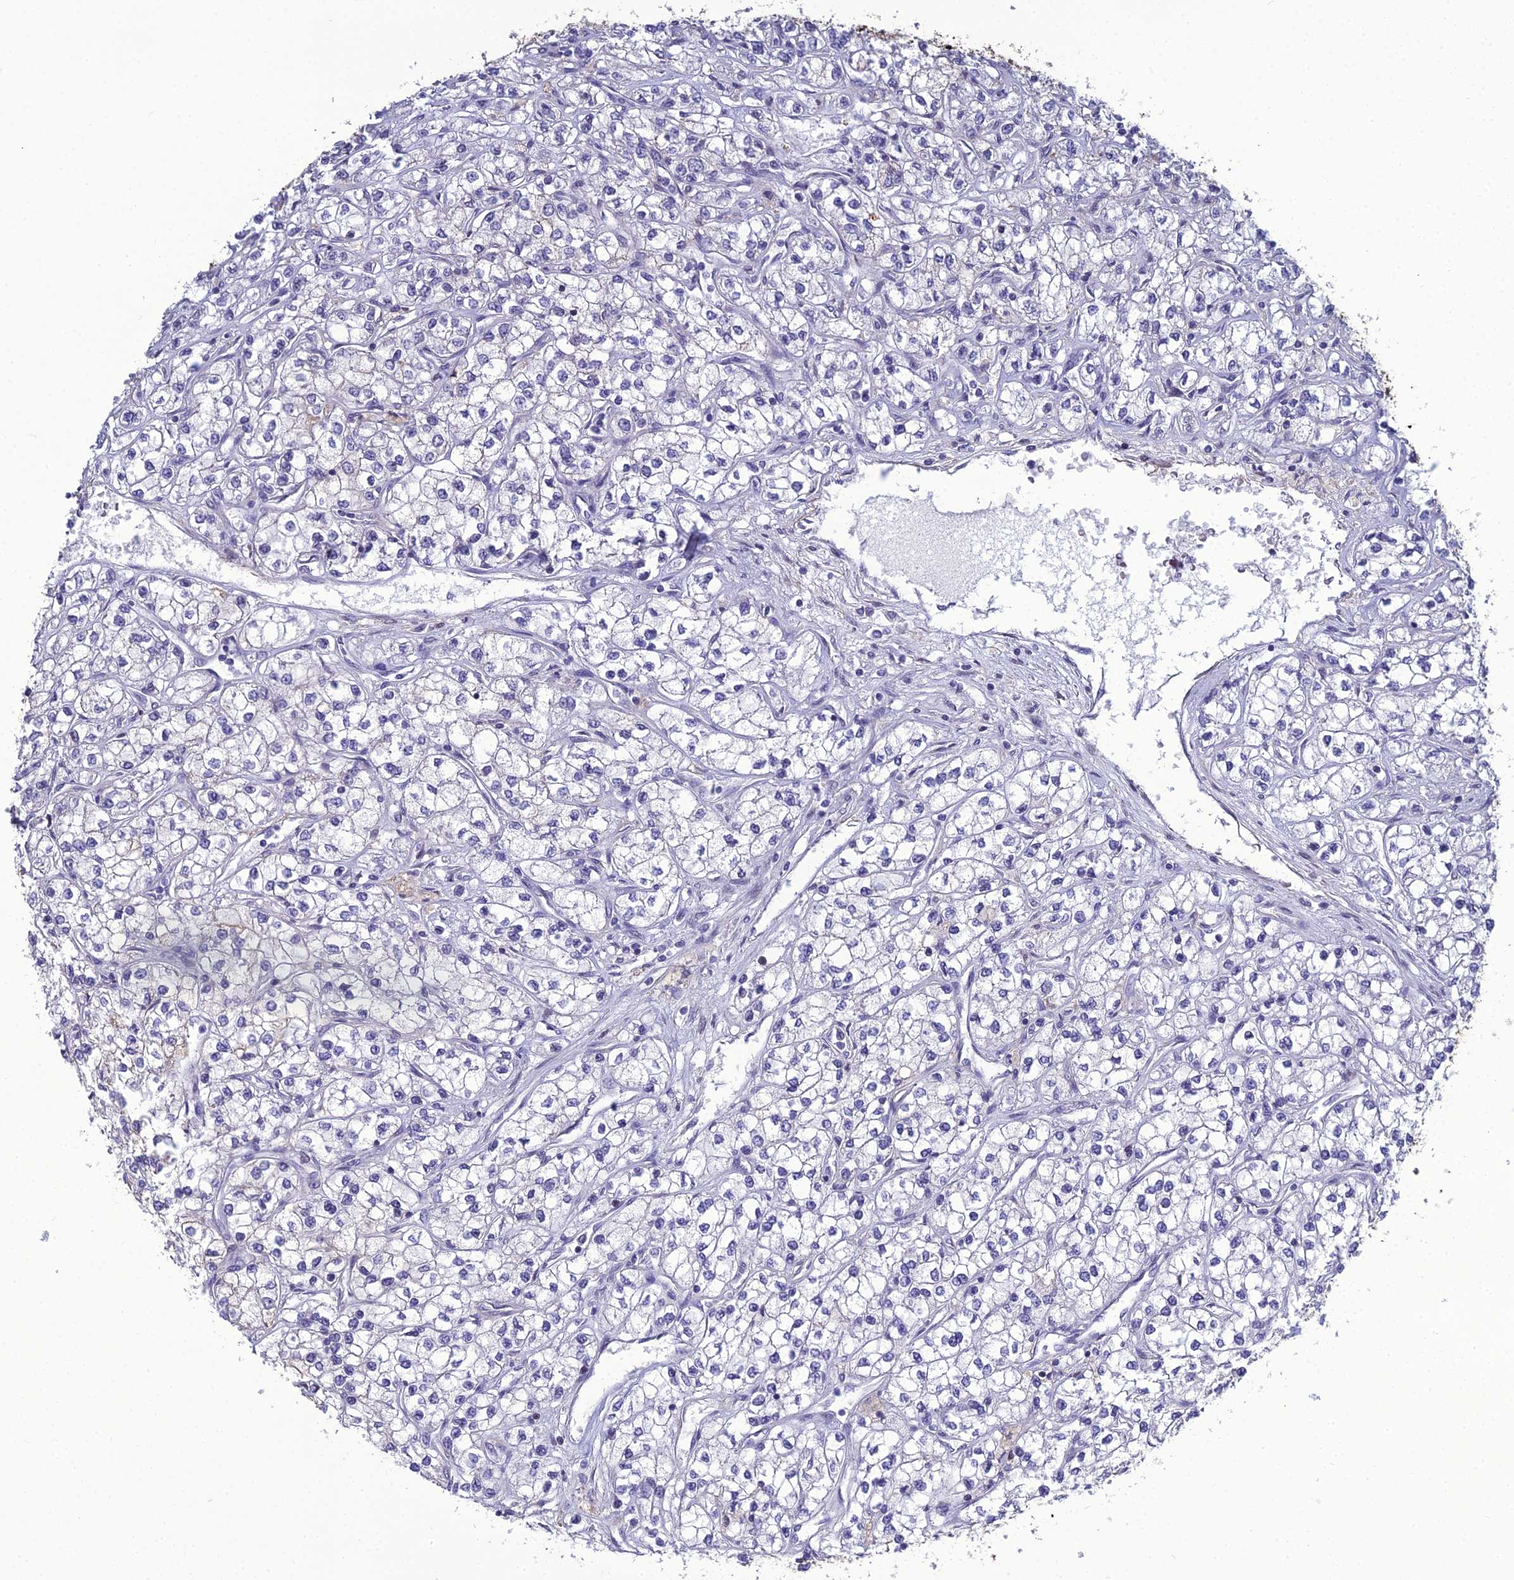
{"staining": {"intensity": "negative", "quantity": "none", "location": "none"}, "tissue": "renal cancer", "cell_type": "Tumor cells", "image_type": "cancer", "snomed": [{"axis": "morphology", "description": "Adenocarcinoma, NOS"}, {"axis": "topography", "description": "Kidney"}], "caption": "A high-resolution photomicrograph shows immunohistochemistry staining of adenocarcinoma (renal), which displays no significant staining in tumor cells.", "gene": "LZTS2", "patient": {"sex": "male", "age": 80}}